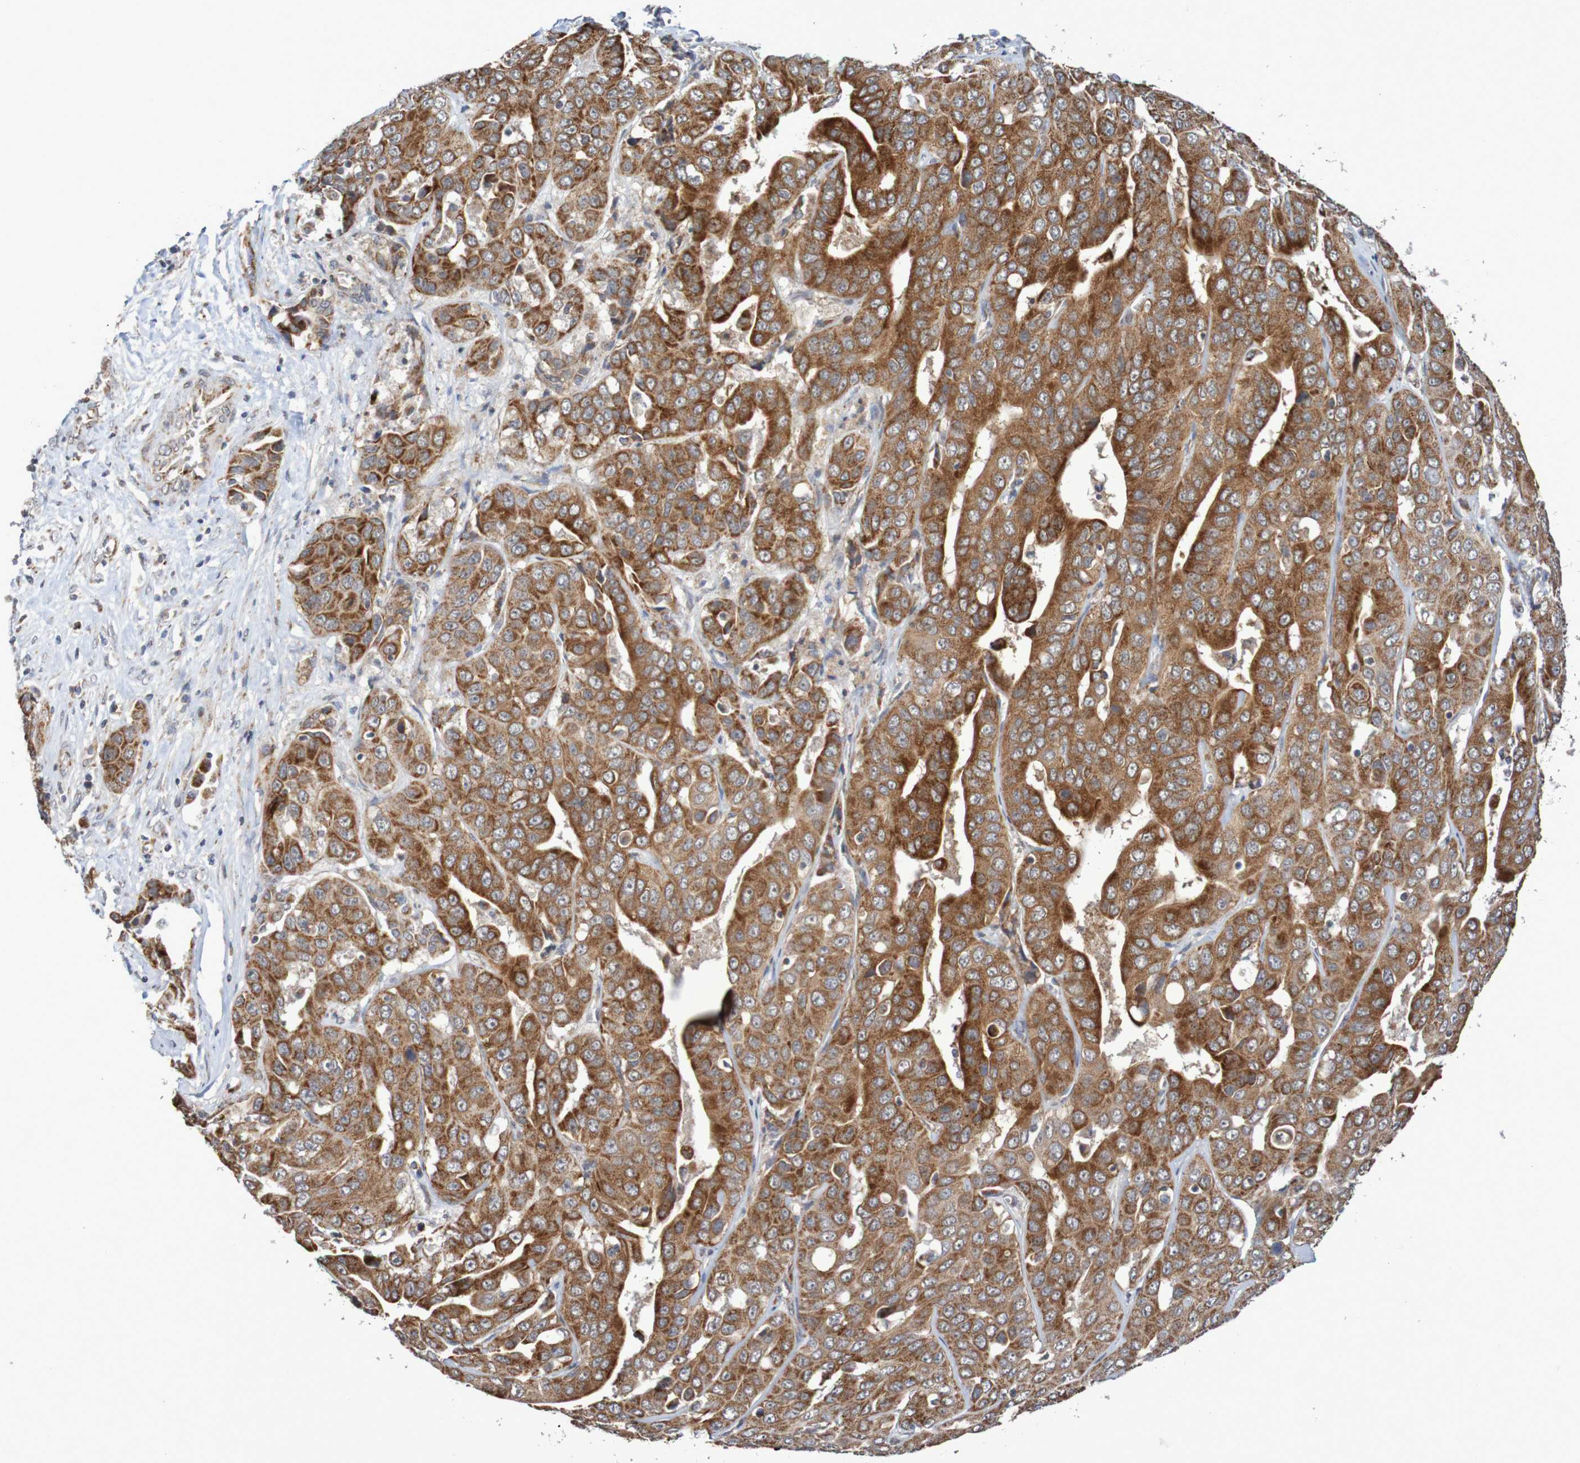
{"staining": {"intensity": "moderate", "quantity": ">75%", "location": "cytoplasmic/membranous"}, "tissue": "liver cancer", "cell_type": "Tumor cells", "image_type": "cancer", "snomed": [{"axis": "morphology", "description": "Cholangiocarcinoma"}, {"axis": "topography", "description": "Liver"}], "caption": "The image reveals a brown stain indicating the presence of a protein in the cytoplasmic/membranous of tumor cells in liver cancer. (Stains: DAB (3,3'-diaminobenzidine) in brown, nuclei in blue, Microscopy: brightfield microscopy at high magnification).", "gene": "DVL1", "patient": {"sex": "female", "age": 52}}